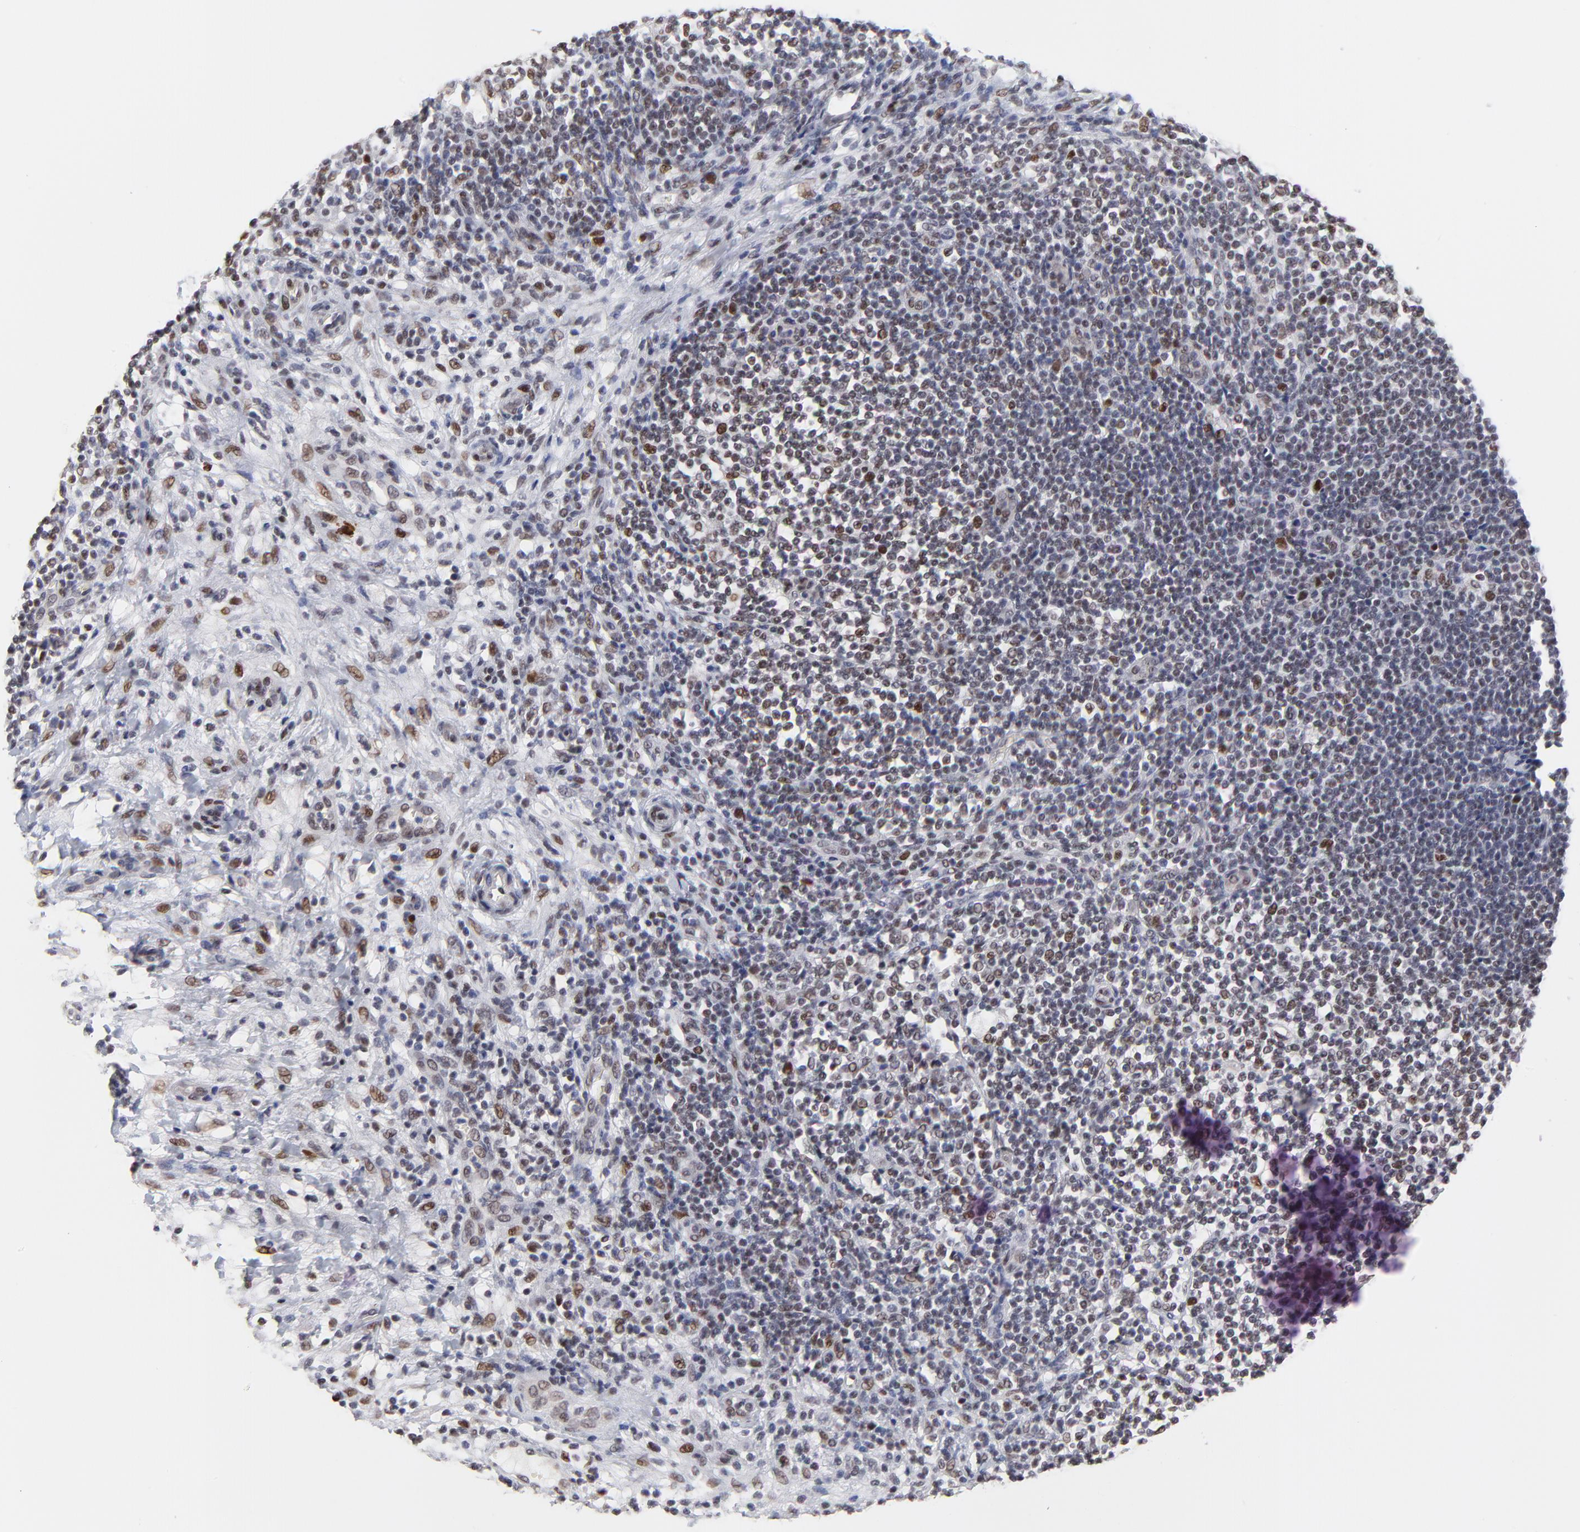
{"staining": {"intensity": "moderate", "quantity": "<25%", "location": "nuclear"}, "tissue": "lymphoma", "cell_type": "Tumor cells", "image_type": "cancer", "snomed": [{"axis": "morphology", "description": "Malignant lymphoma, non-Hodgkin's type, Low grade"}, {"axis": "topography", "description": "Lymph node"}], "caption": "Immunohistochemical staining of lymphoma exhibits low levels of moderate nuclear expression in about <25% of tumor cells.", "gene": "OGFOD1", "patient": {"sex": "female", "age": 76}}